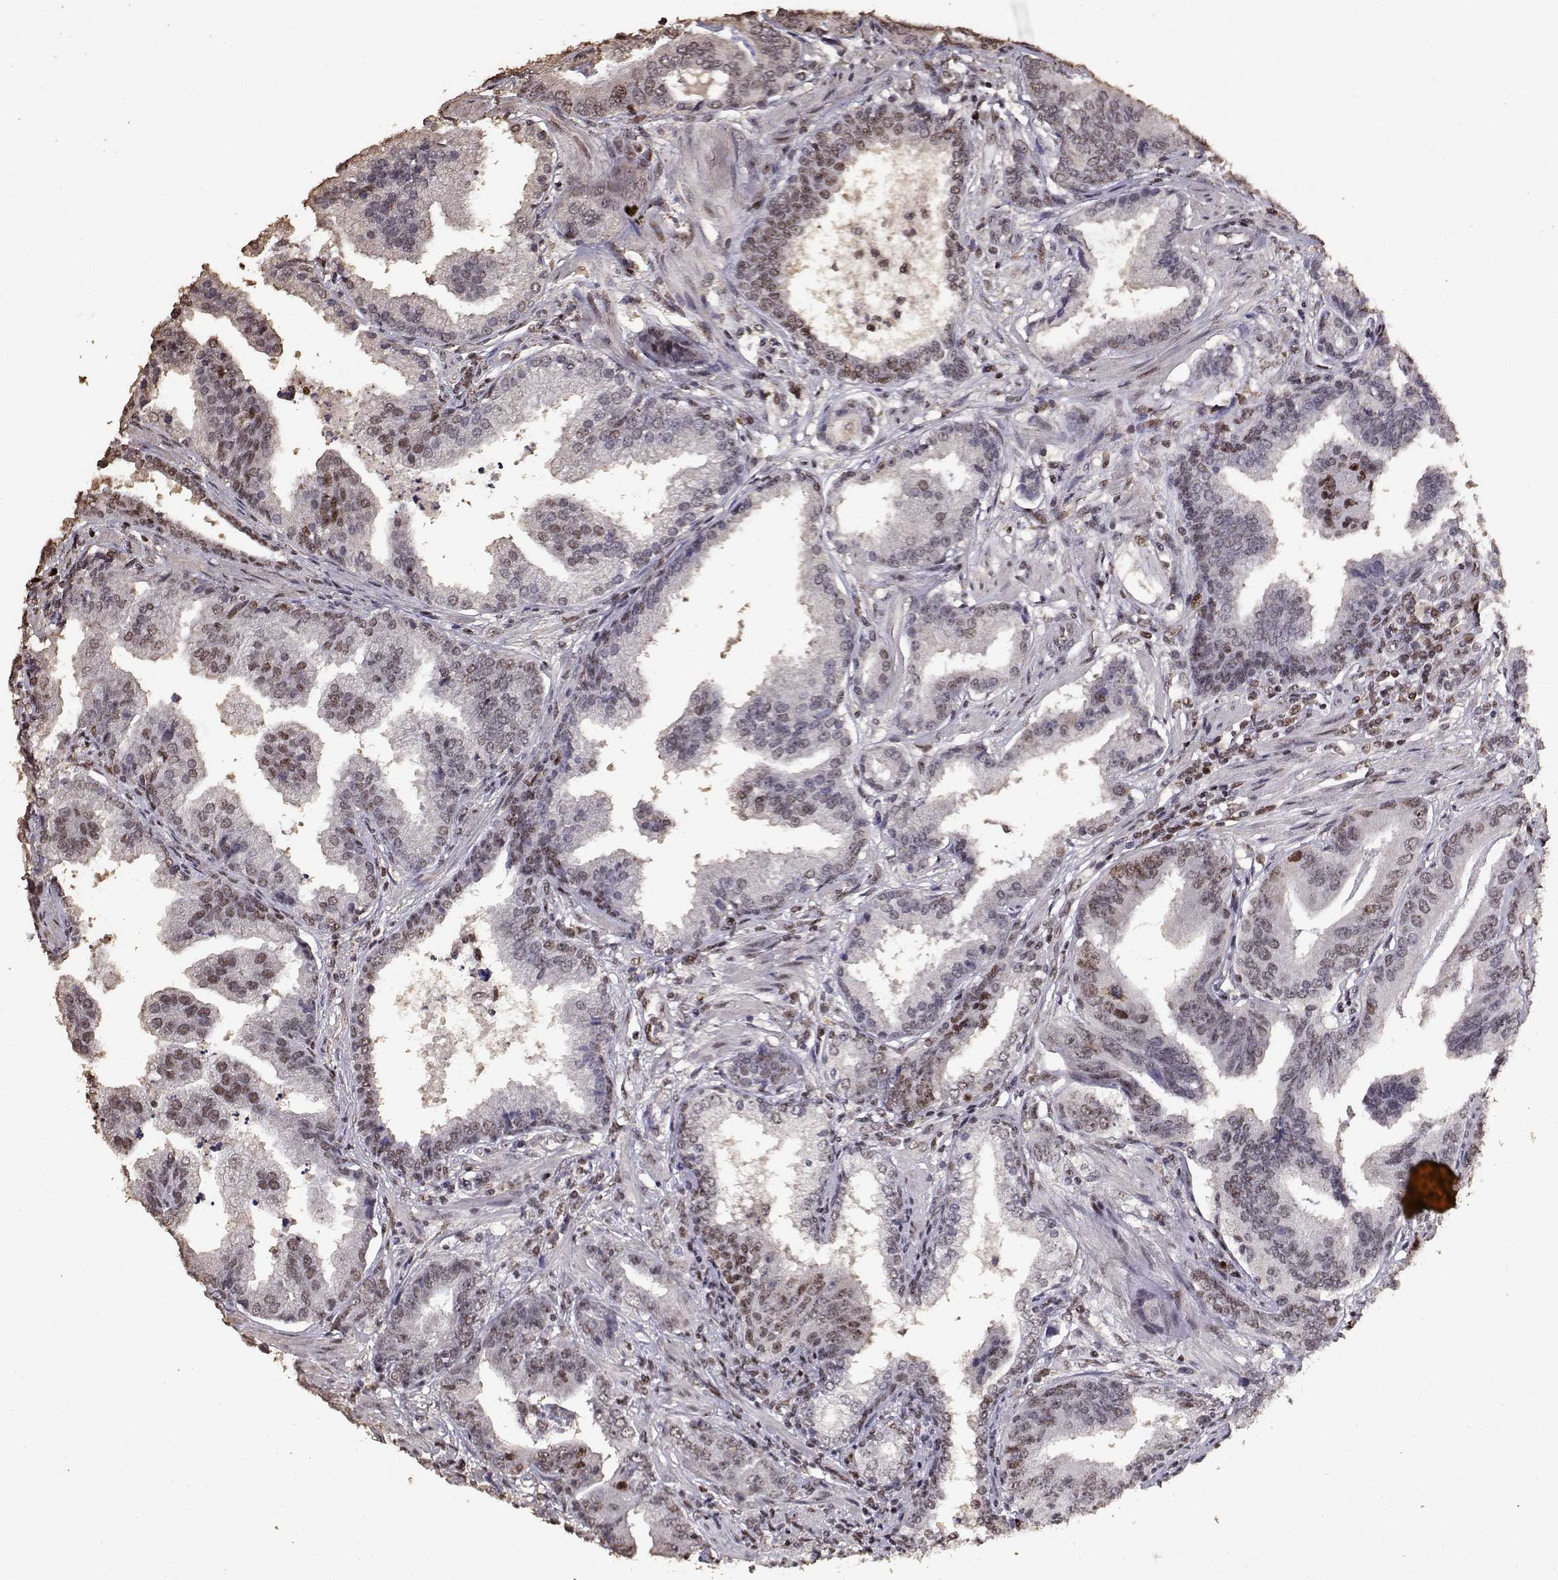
{"staining": {"intensity": "weak", "quantity": ">75%", "location": "nuclear"}, "tissue": "prostate cancer", "cell_type": "Tumor cells", "image_type": "cancer", "snomed": [{"axis": "morphology", "description": "Adenocarcinoma, NOS"}, {"axis": "topography", "description": "Prostate"}], "caption": "IHC staining of prostate cancer (adenocarcinoma), which reveals low levels of weak nuclear staining in approximately >75% of tumor cells indicating weak nuclear protein expression. The staining was performed using DAB (brown) for protein detection and nuclei were counterstained in hematoxylin (blue).", "gene": "TOE1", "patient": {"sex": "male", "age": 64}}